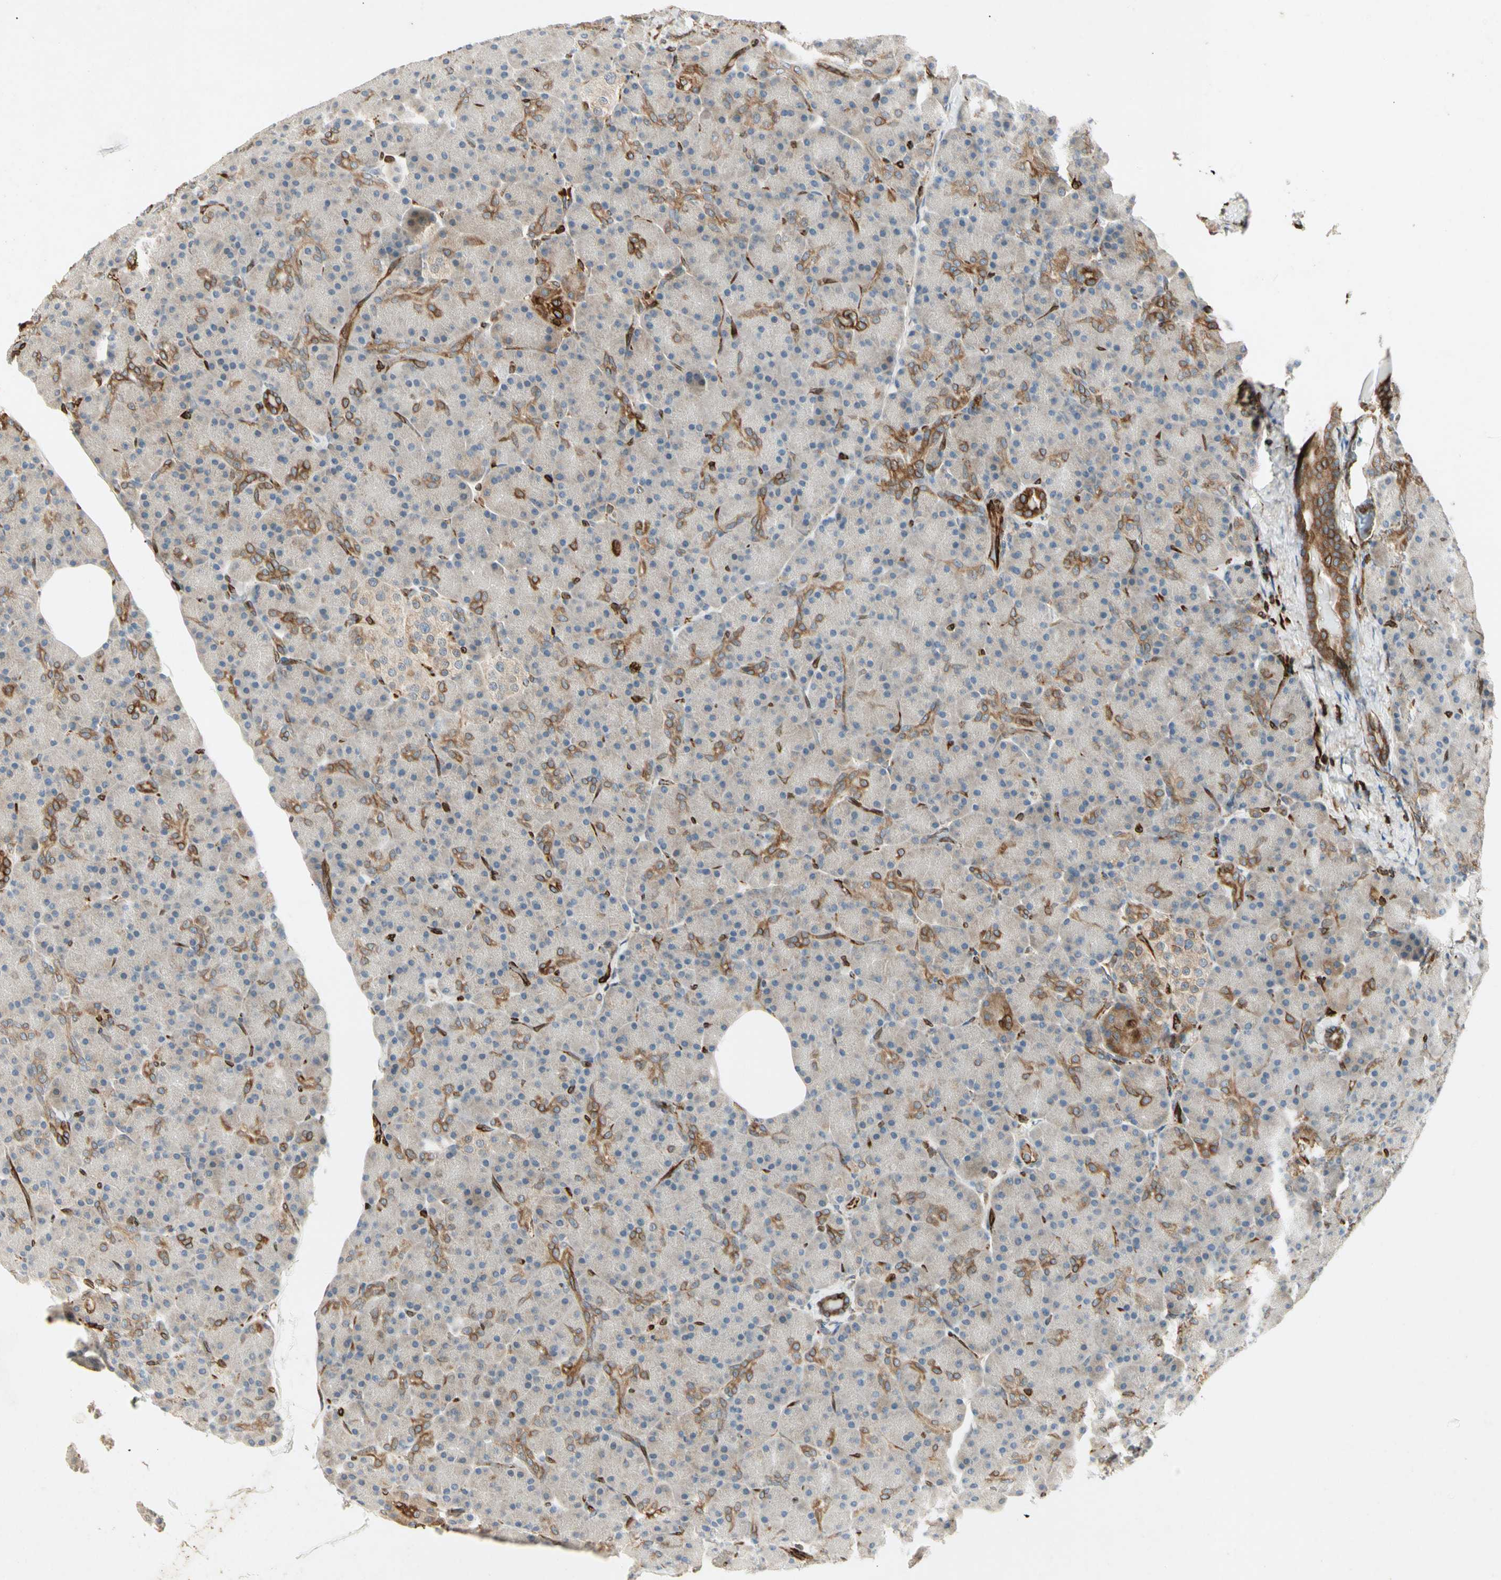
{"staining": {"intensity": "weak", "quantity": "25%-75%", "location": "cytoplasmic/membranous"}, "tissue": "pancreas", "cell_type": "Exocrine glandular cells", "image_type": "normal", "snomed": [{"axis": "morphology", "description": "Normal tissue, NOS"}, {"axis": "topography", "description": "Pancreas"}], "caption": "Weak cytoplasmic/membranous protein staining is identified in approximately 25%-75% of exocrine glandular cells in pancreas.", "gene": "TAPBP", "patient": {"sex": "female", "age": 43}}